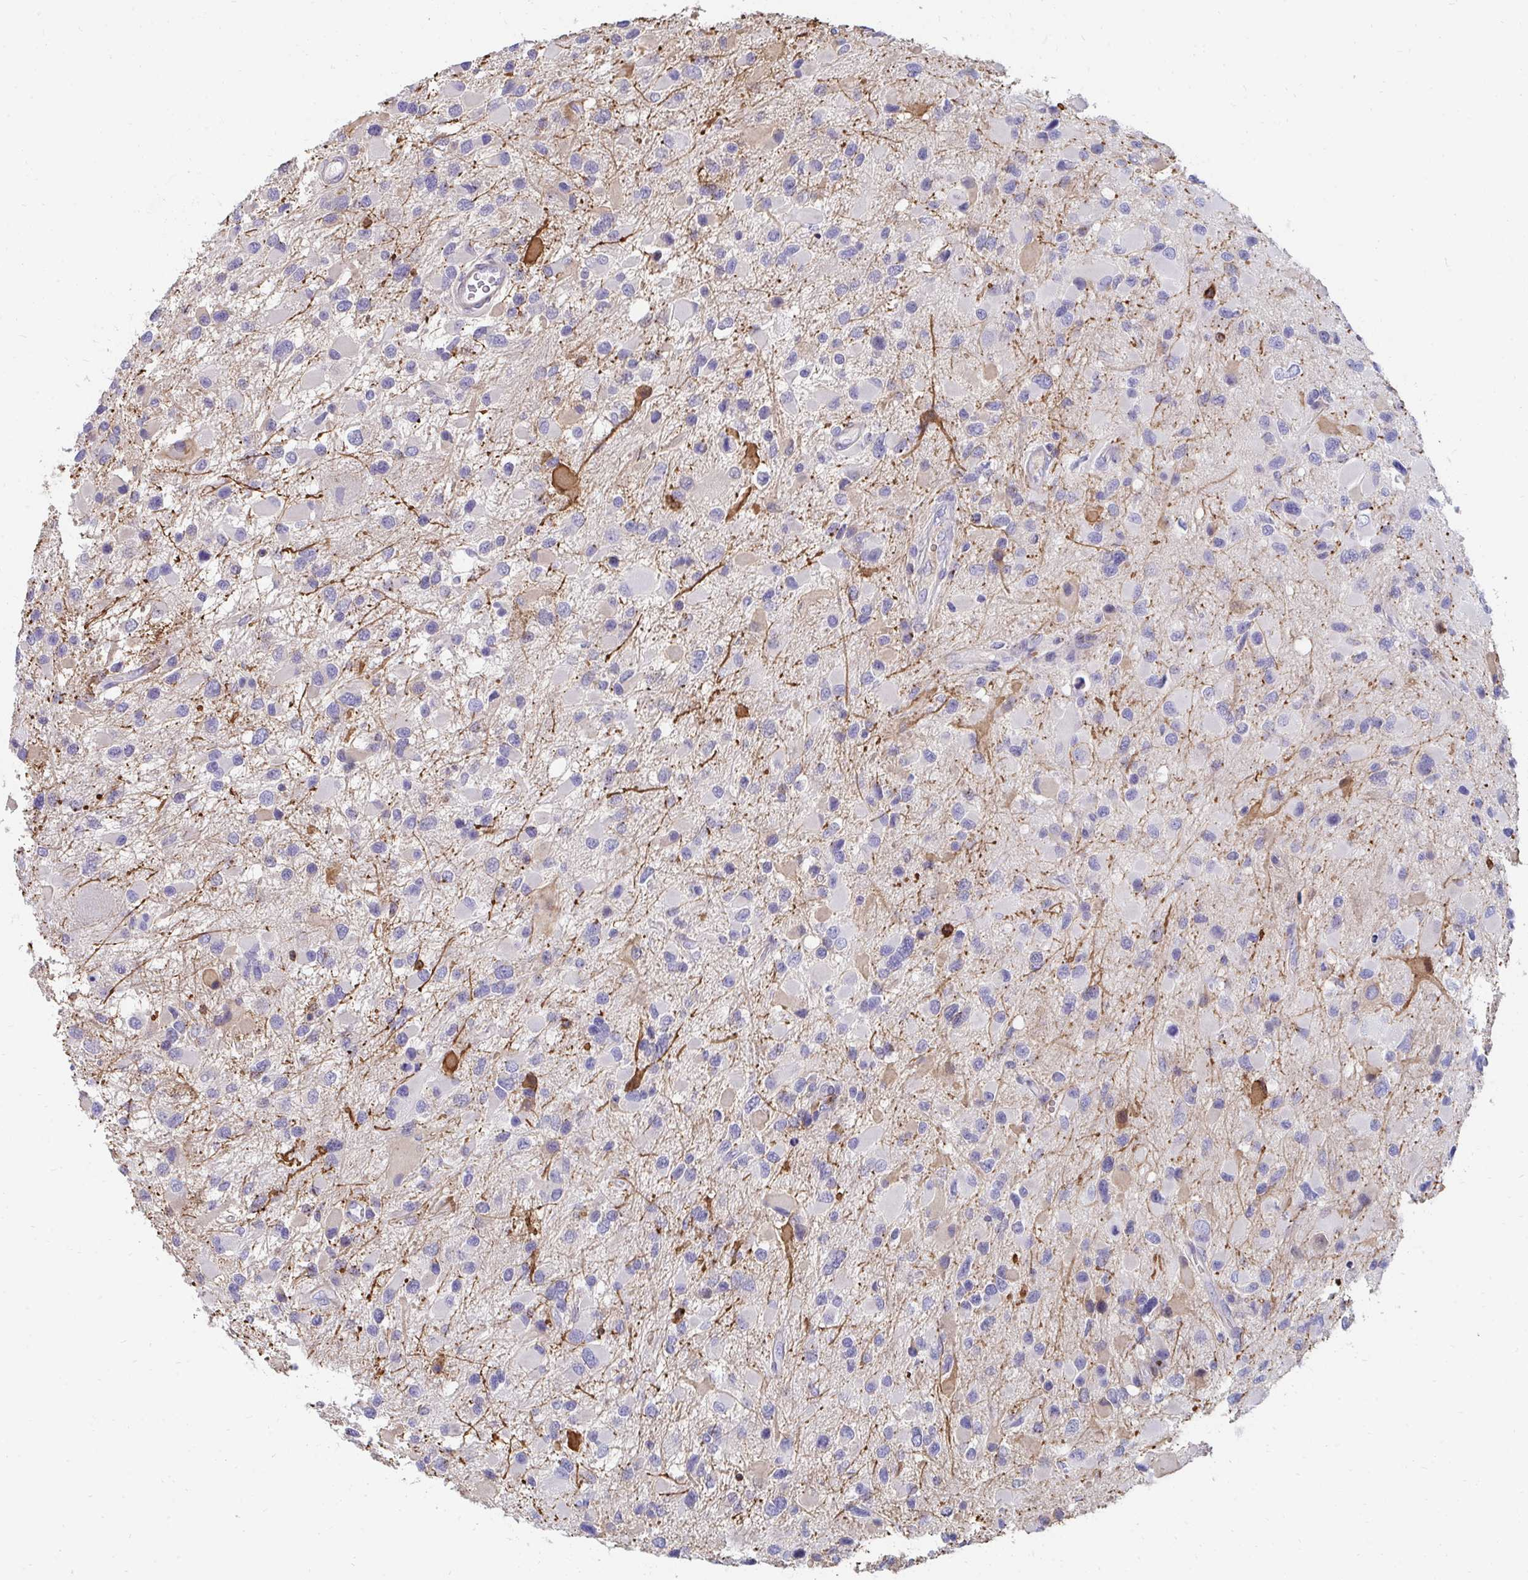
{"staining": {"intensity": "negative", "quantity": "none", "location": "none"}, "tissue": "glioma", "cell_type": "Tumor cells", "image_type": "cancer", "snomed": [{"axis": "morphology", "description": "Glioma, malignant, Low grade"}, {"axis": "topography", "description": "Brain"}], "caption": "The photomicrograph demonstrates no staining of tumor cells in glioma.", "gene": "CD7", "patient": {"sex": "female", "age": 32}}